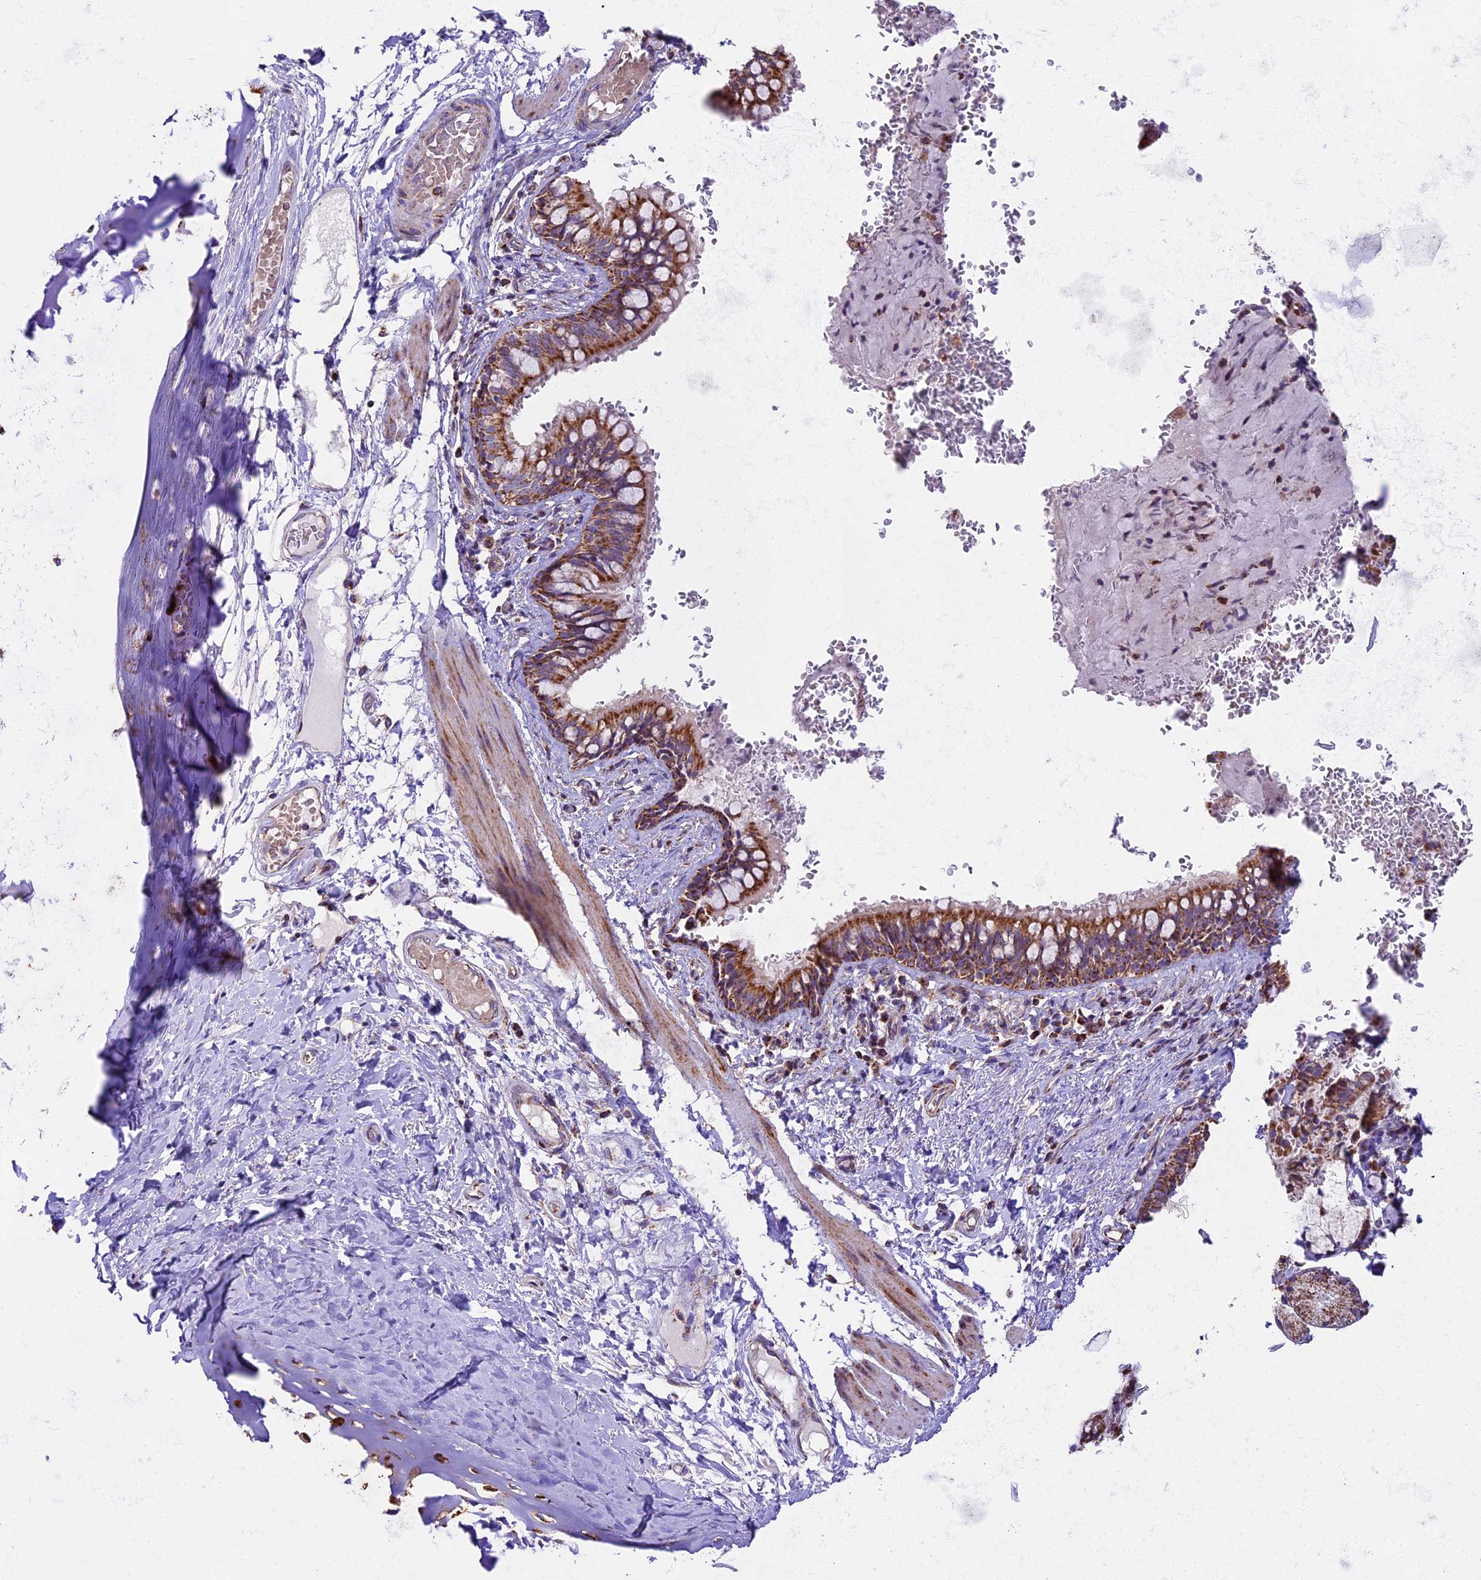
{"staining": {"intensity": "moderate", "quantity": ">75%", "location": "cytoplasmic/membranous"}, "tissue": "bronchus", "cell_type": "Respiratory epithelial cells", "image_type": "normal", "snomed": [{"axis": "morphology", "description": "Normal tissue, NOS"}, {"axis": "topography", "description": "Cartilage tissue"}, {"axis": "topography", "description": "Bronchus"}], "caption": "Immunohistochemical staining of unremarkable bronchus displays >75% levels of moderate cytoplasmic/membranous protein expression in approximately >75% of respiratory epithelial cells.", "gene": "NDUFA8", "patient": {"sex": "female", "age": 36}}